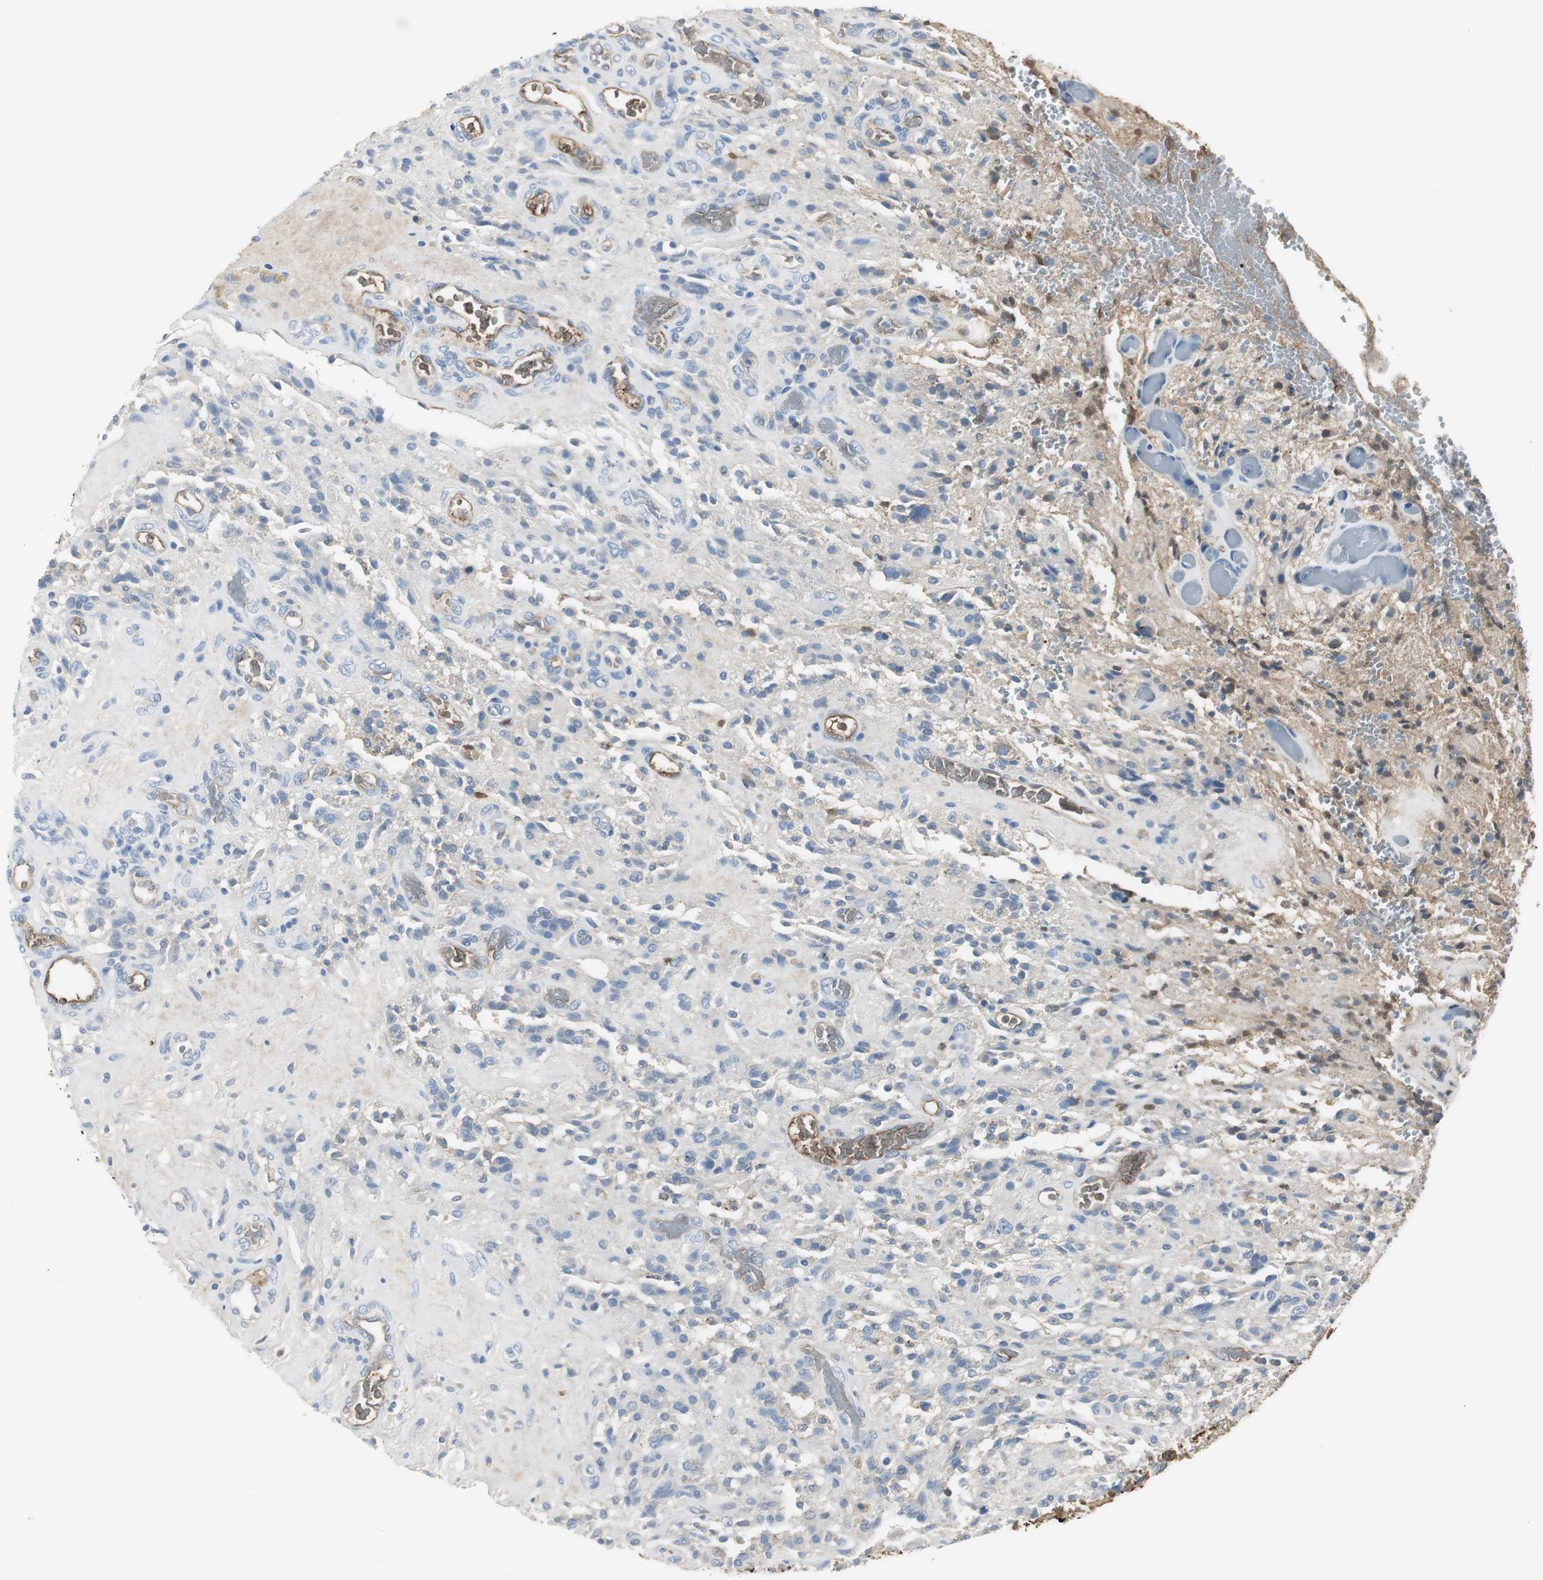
{"staining": {"intensity": "weak", "quantity": "<25%", "location": "cytoplasmic/membranous"}, "tissue": "glioma", "cell_type": "Tumor cells", "image_type": "cancer", "snomed": [{"axis": "morphology", "description": "Normal tissue, NOS"}, {"axis": "morphology", "description": "Glioma, malignant, High grade"}, {"axis": "topography", "description": "Cerebral cortex"}], "caption": "Human malignant high-grade glioma stained for a protein using IHC demonstrates no expression in tumor cells.", "gene": "IGHA1", "patient": {"sex": "male", "age": 56}}